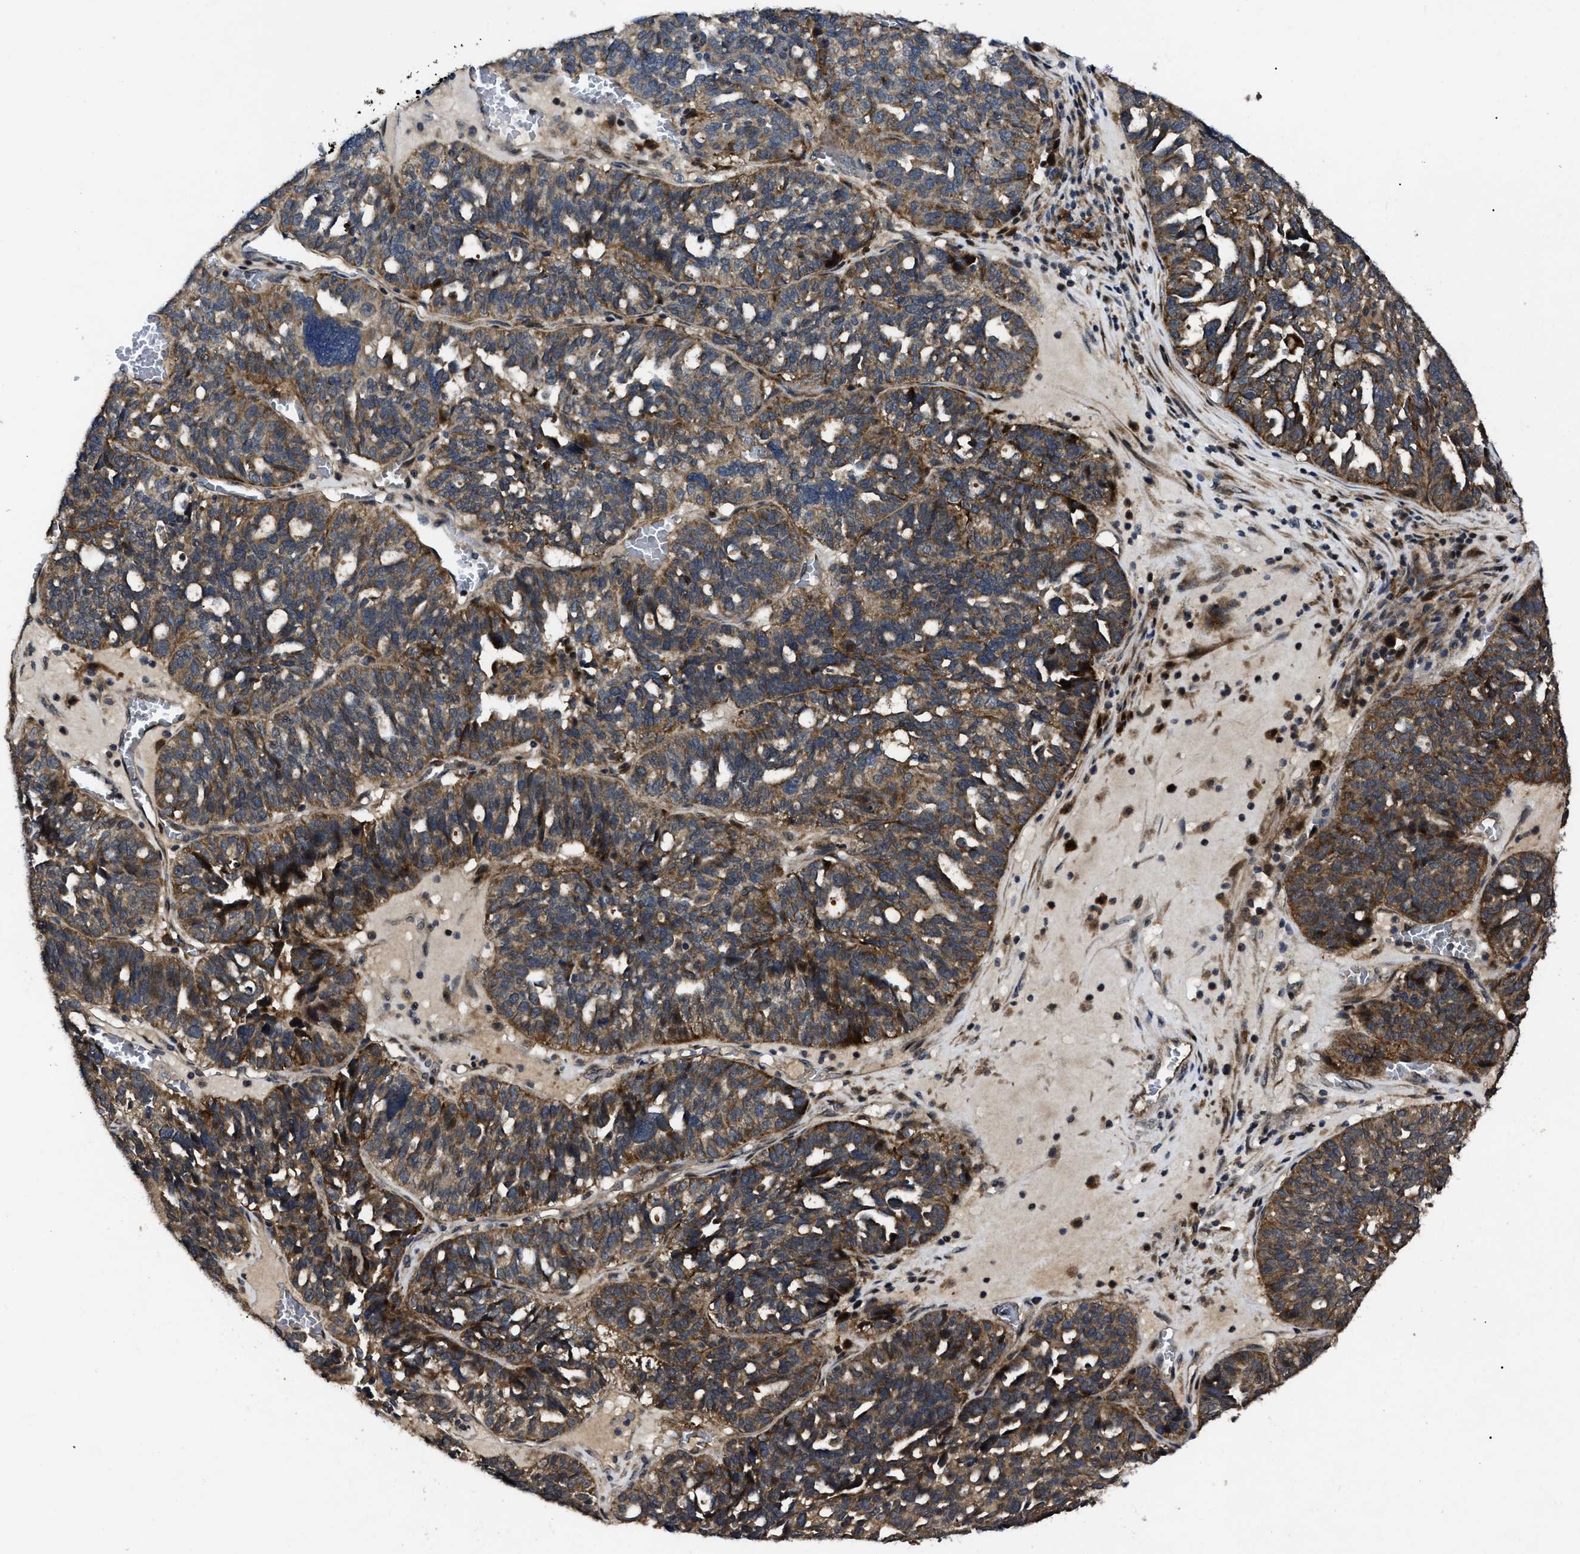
{"staining": {"intensity": "moderate", "quantity": ">75%", "location": "cytoplasmic/membranous"}, "tissue": "ovarian cancer", "cell_type": "Tumor cells", "image_type": "cancer", "snomed": [{"axis": "morphology", "description": "Cystadenocarcinoma, serous, NOS"}, {"axis": "topography", "description": "Ovary"}], "caption": "Ovarian cancer stained for a protein (brown) displays moderate cytoplasmic/membranous positive staining in approximately >75% of tumor cells.", "gene": "PPWD1", "patient": {"sex": "female", "age": 59}}